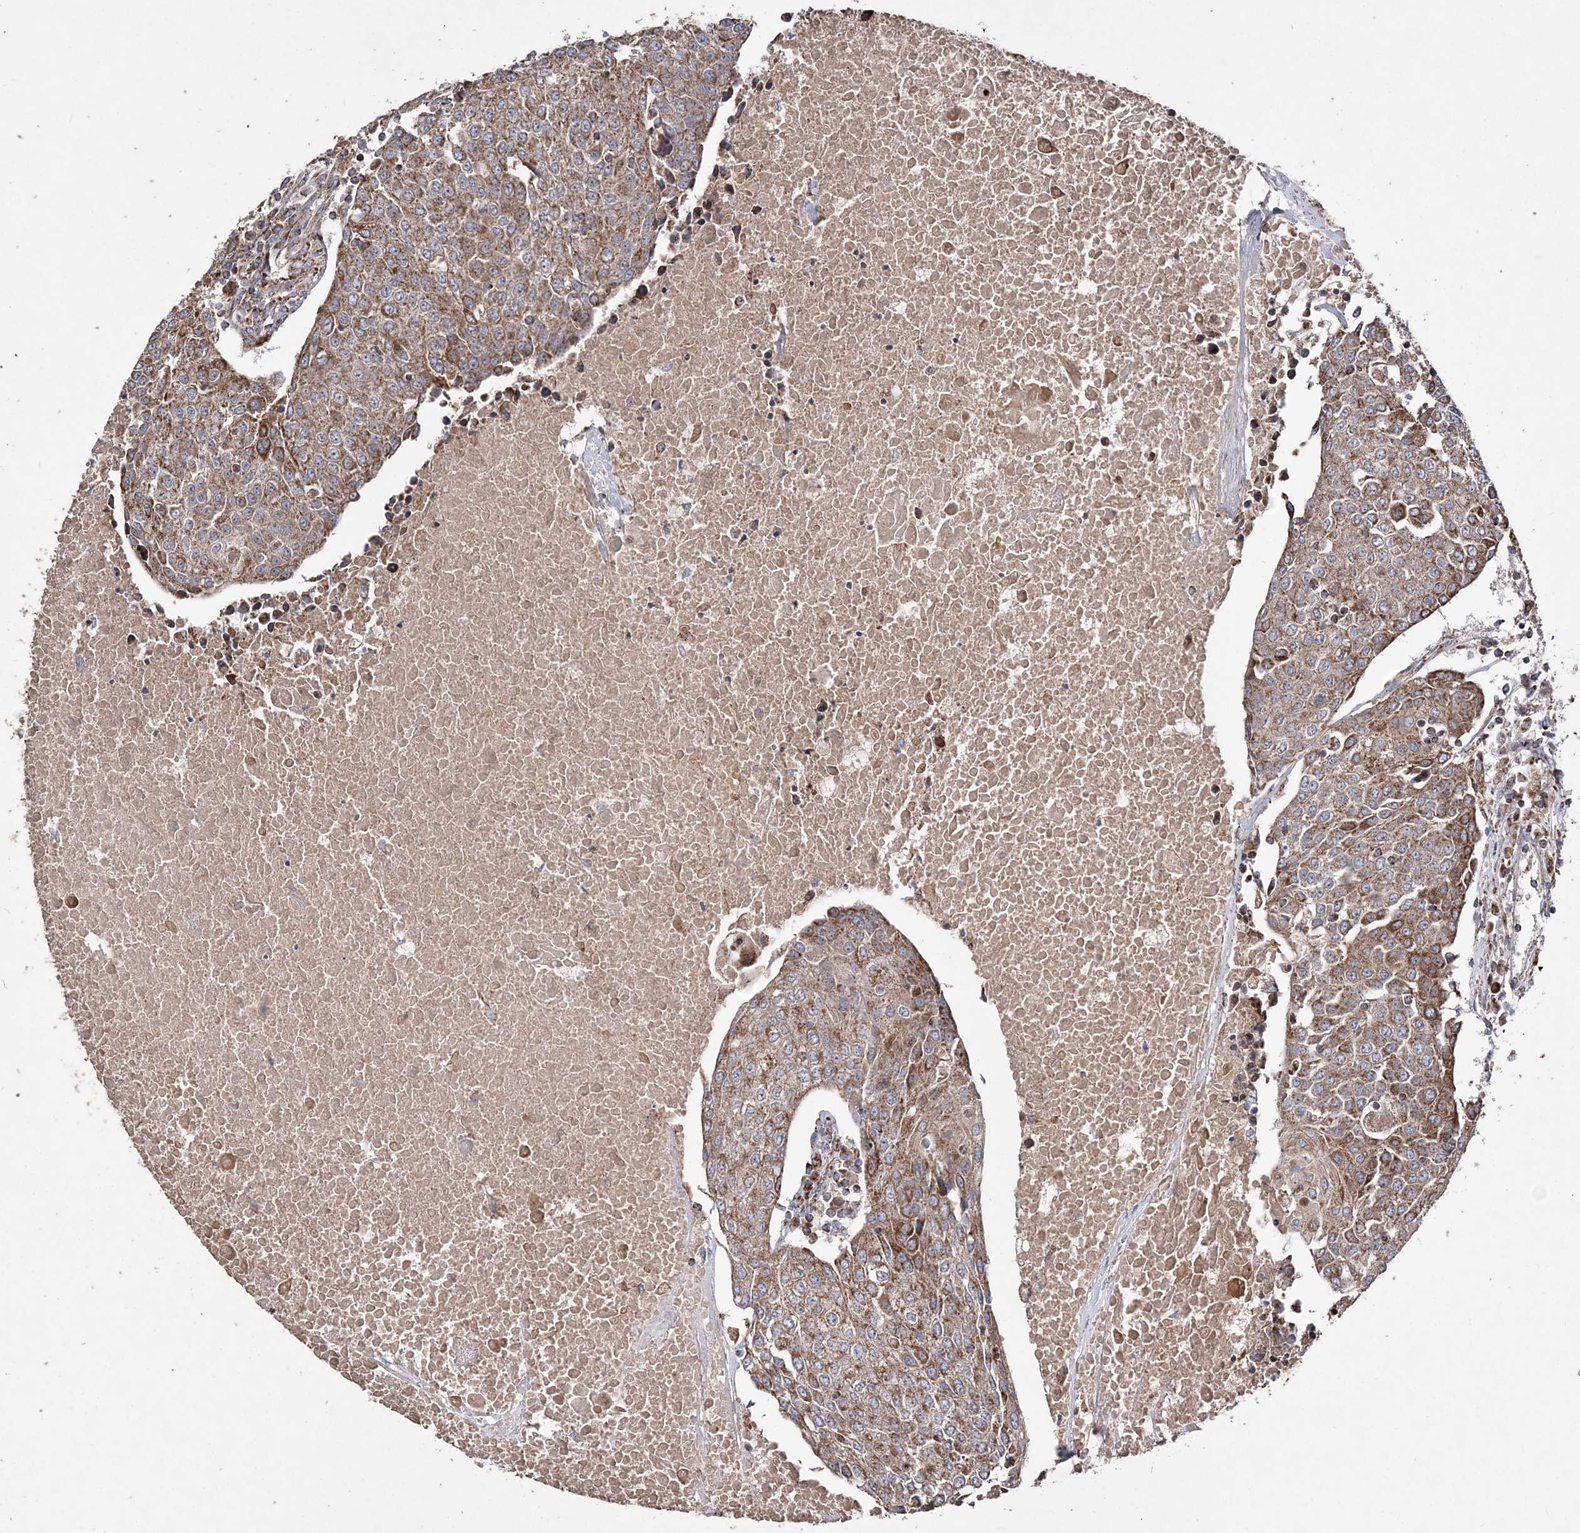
{"staining": {"intensity": "moderate", "quantity": ">75%", "location": "cytoplasmic/membranous"}, "tissue": "urothelial cancer", "cell_type": "Tumor cells", "image_type": "cancer", "snomed": [{"axis": "morphology", "description": "Urothelial carcinoma, High grade"}, {"axis": "topography", "description": "Urinary bladder"}], "caption": "Urothelial cancer tissue displays moderate cytoplasmic/membranous staining in approximately >75% of tumor cells", "gene": "POC5", "patient": {"sex": "female", "age": 85}}